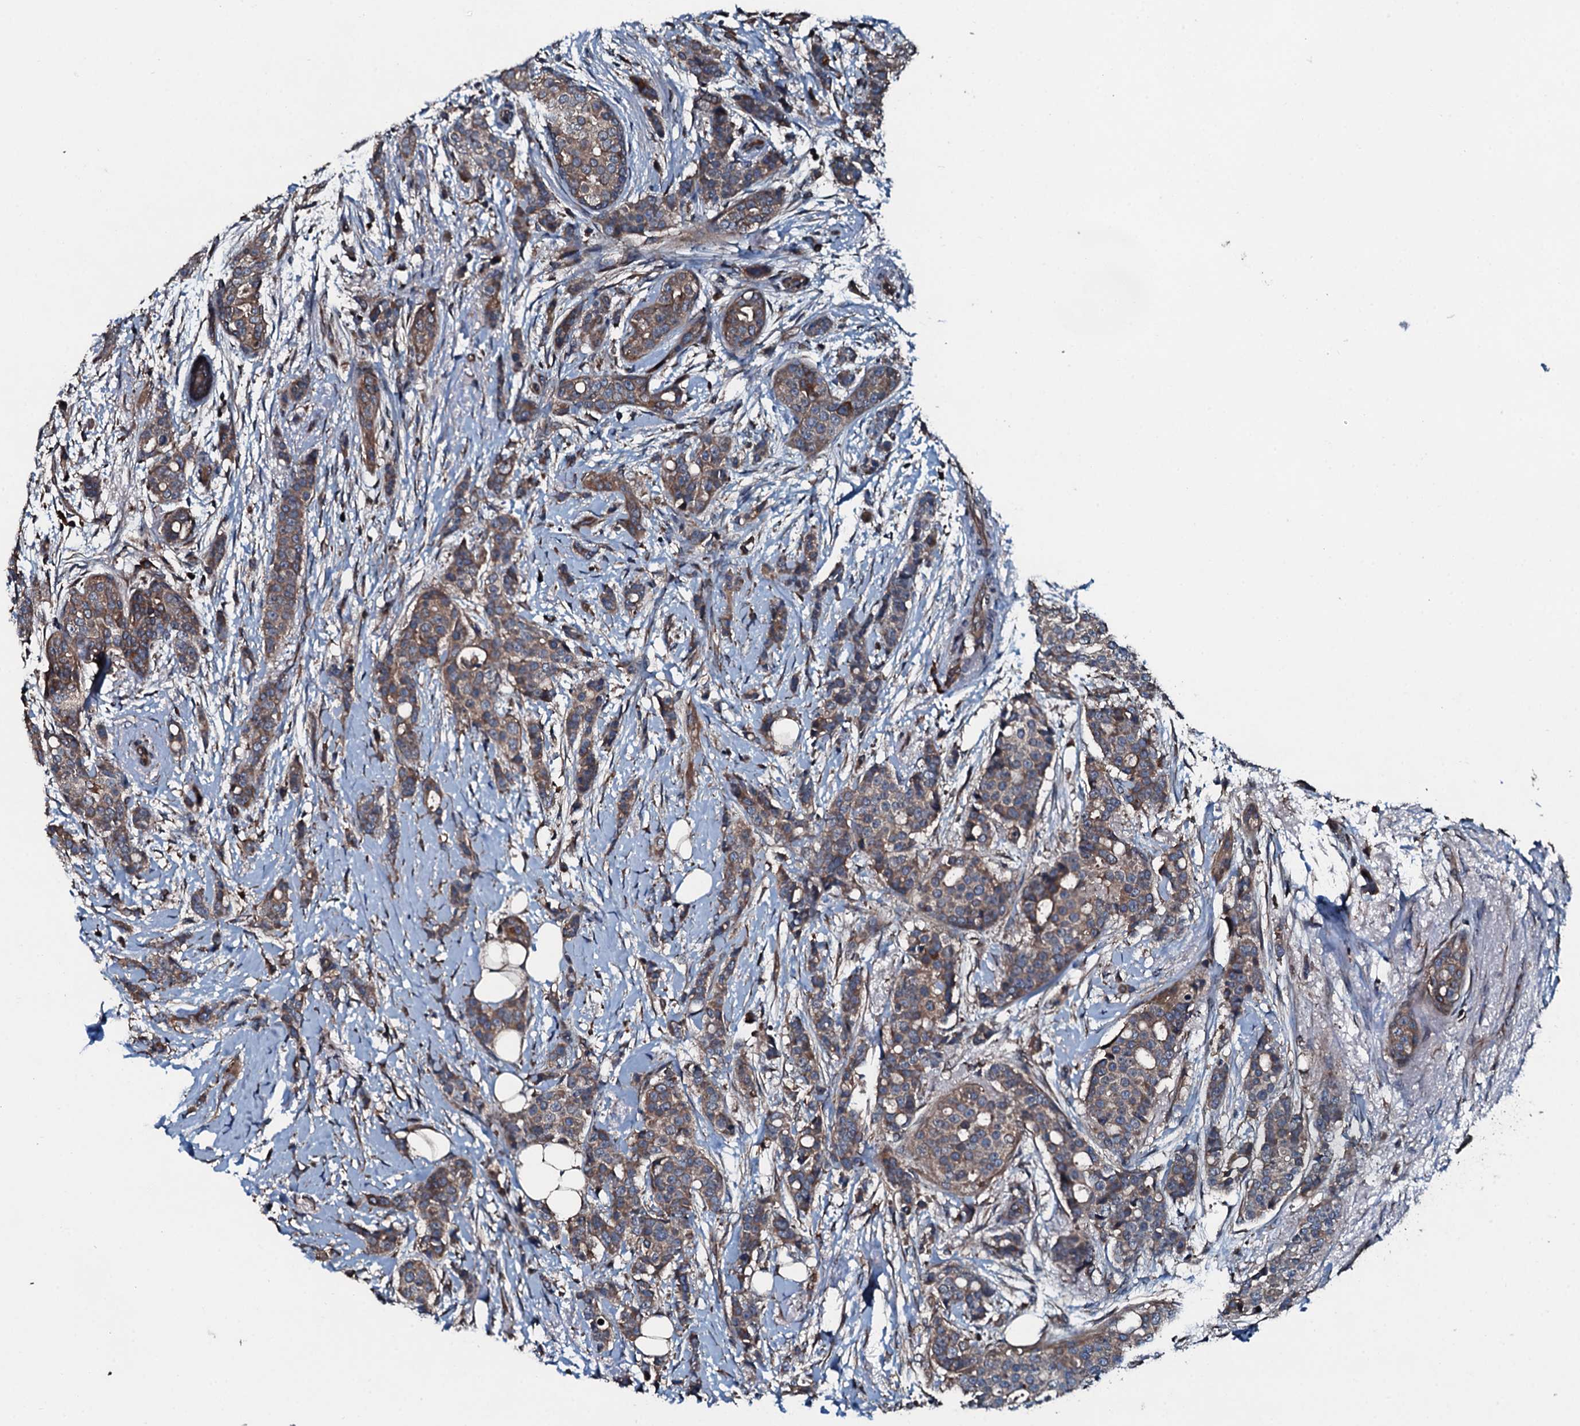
{"staining": {"intensity": "moderate", "quantity": ">75%", "location": "cytoplasmic/membranous"}, "tissue": "breast cancer", "cell_type": "Tumor cells", "image_type": "cancer", "snomed": [{"axis": "morphology", "description": "Lobular carcinoma"}, {"axis": "topography", "description": "Breast"}], "caption": "DAB immunohistochemical staining of breast lobular carcinoma demonstrates moderate cytoplasmic/membranous protein expression in approximately >75% of tumor cells. (DAB IHC, brown staining for protein, blue staining for nuclei).", "gene": "AARS1", "patient": {"sex": "female", "age": 51}}